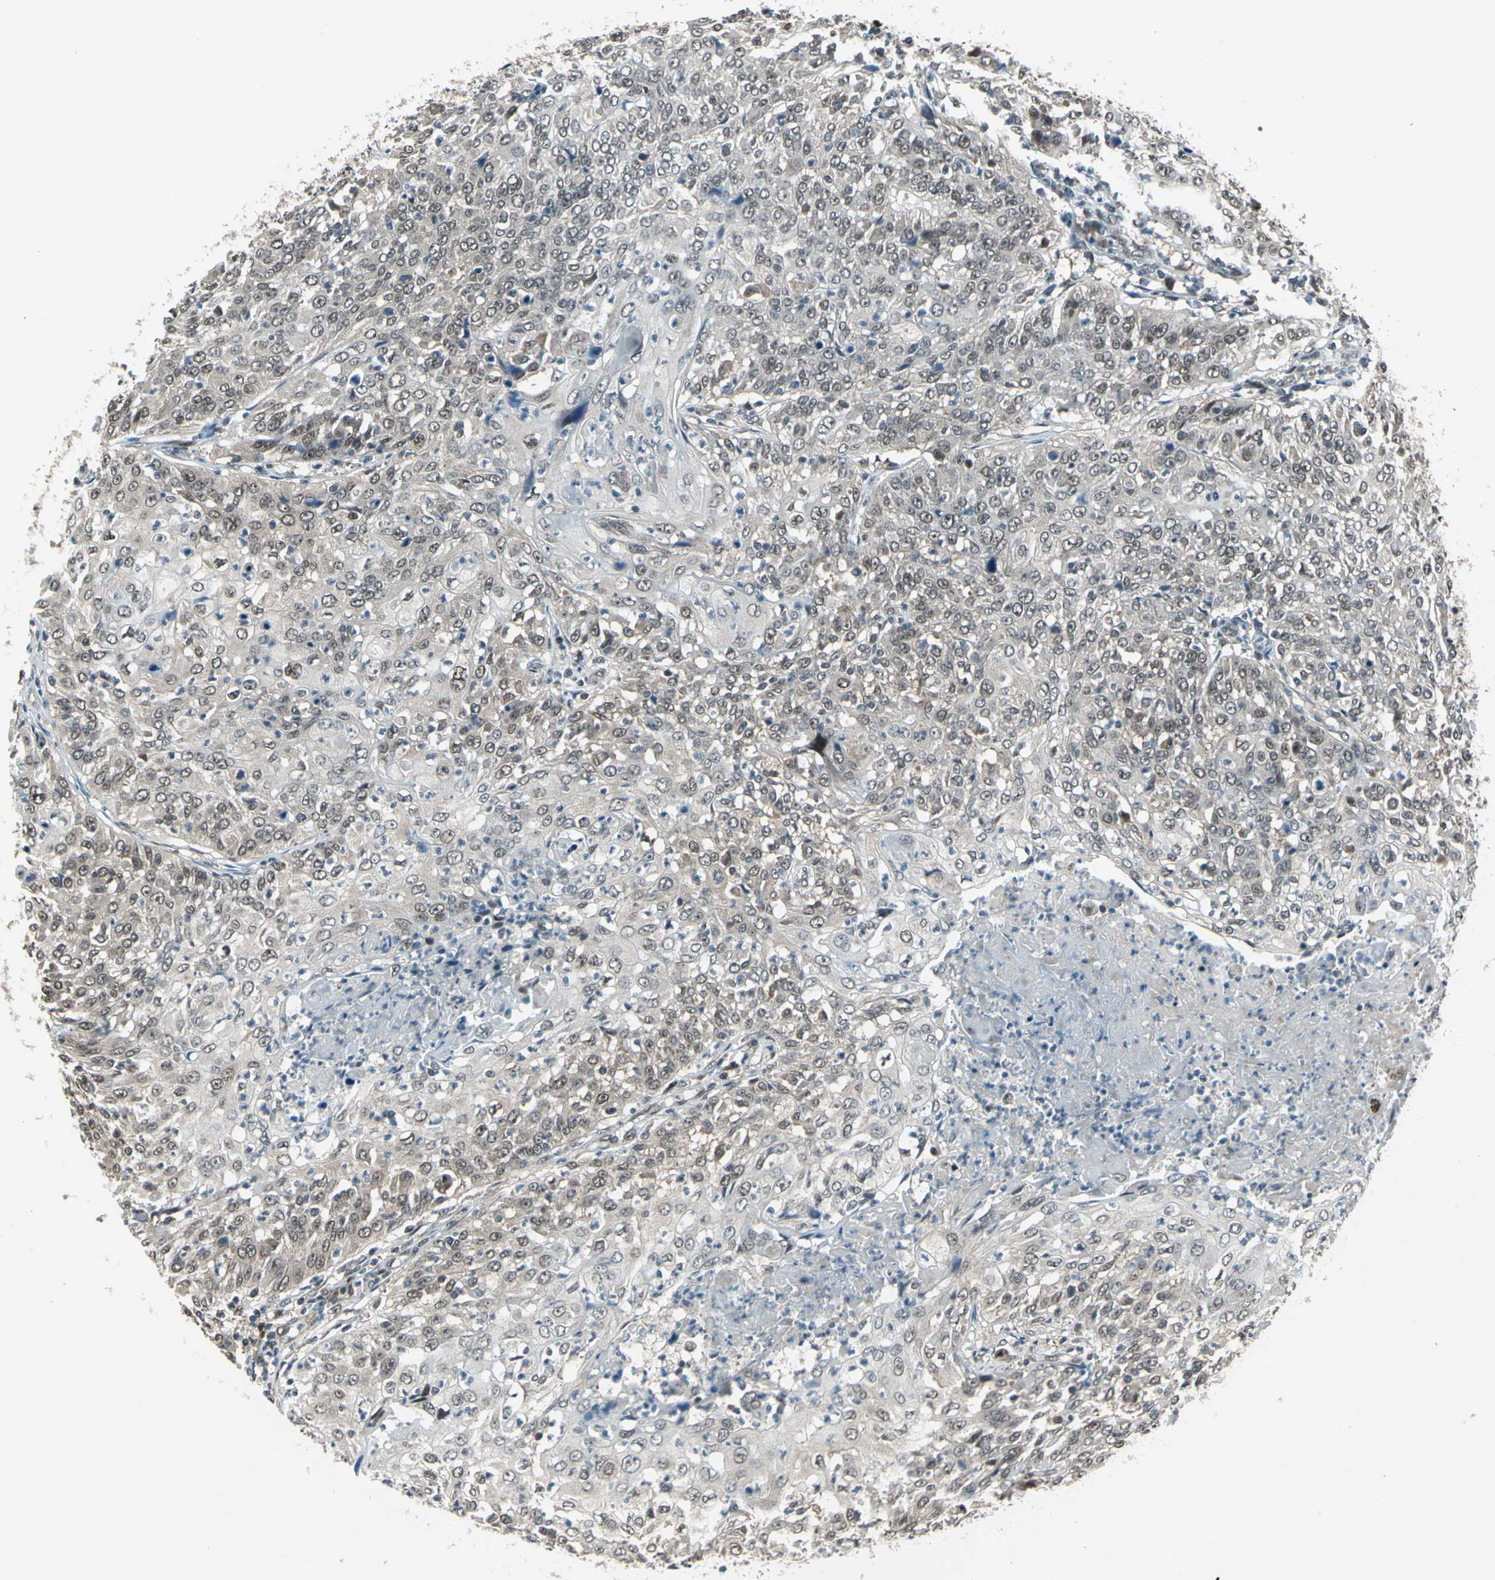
{"staining": {"intensity": "weak", "quantity": "25%-75%", "location": "cytoplasmic/membranous,nuclear"}, "tissue": "cervical cancer", "cell_type": "Tumor cells", "image_type": "cancer", "snomed": [{"axis": "morphology", "description": "Squamous cell carcinoma, NOS"}, {"axis": "topography", "description": "Cervix"}], "caption": "Weak cytoplasmic/membranous and nuclear positivity for a protein is appreciated in about 25%-75% of tumor cells of cervical squamous cell carcinoma using IHC.", "gene": "COPS5", "patient": {"sex": "female", "age": 39}}